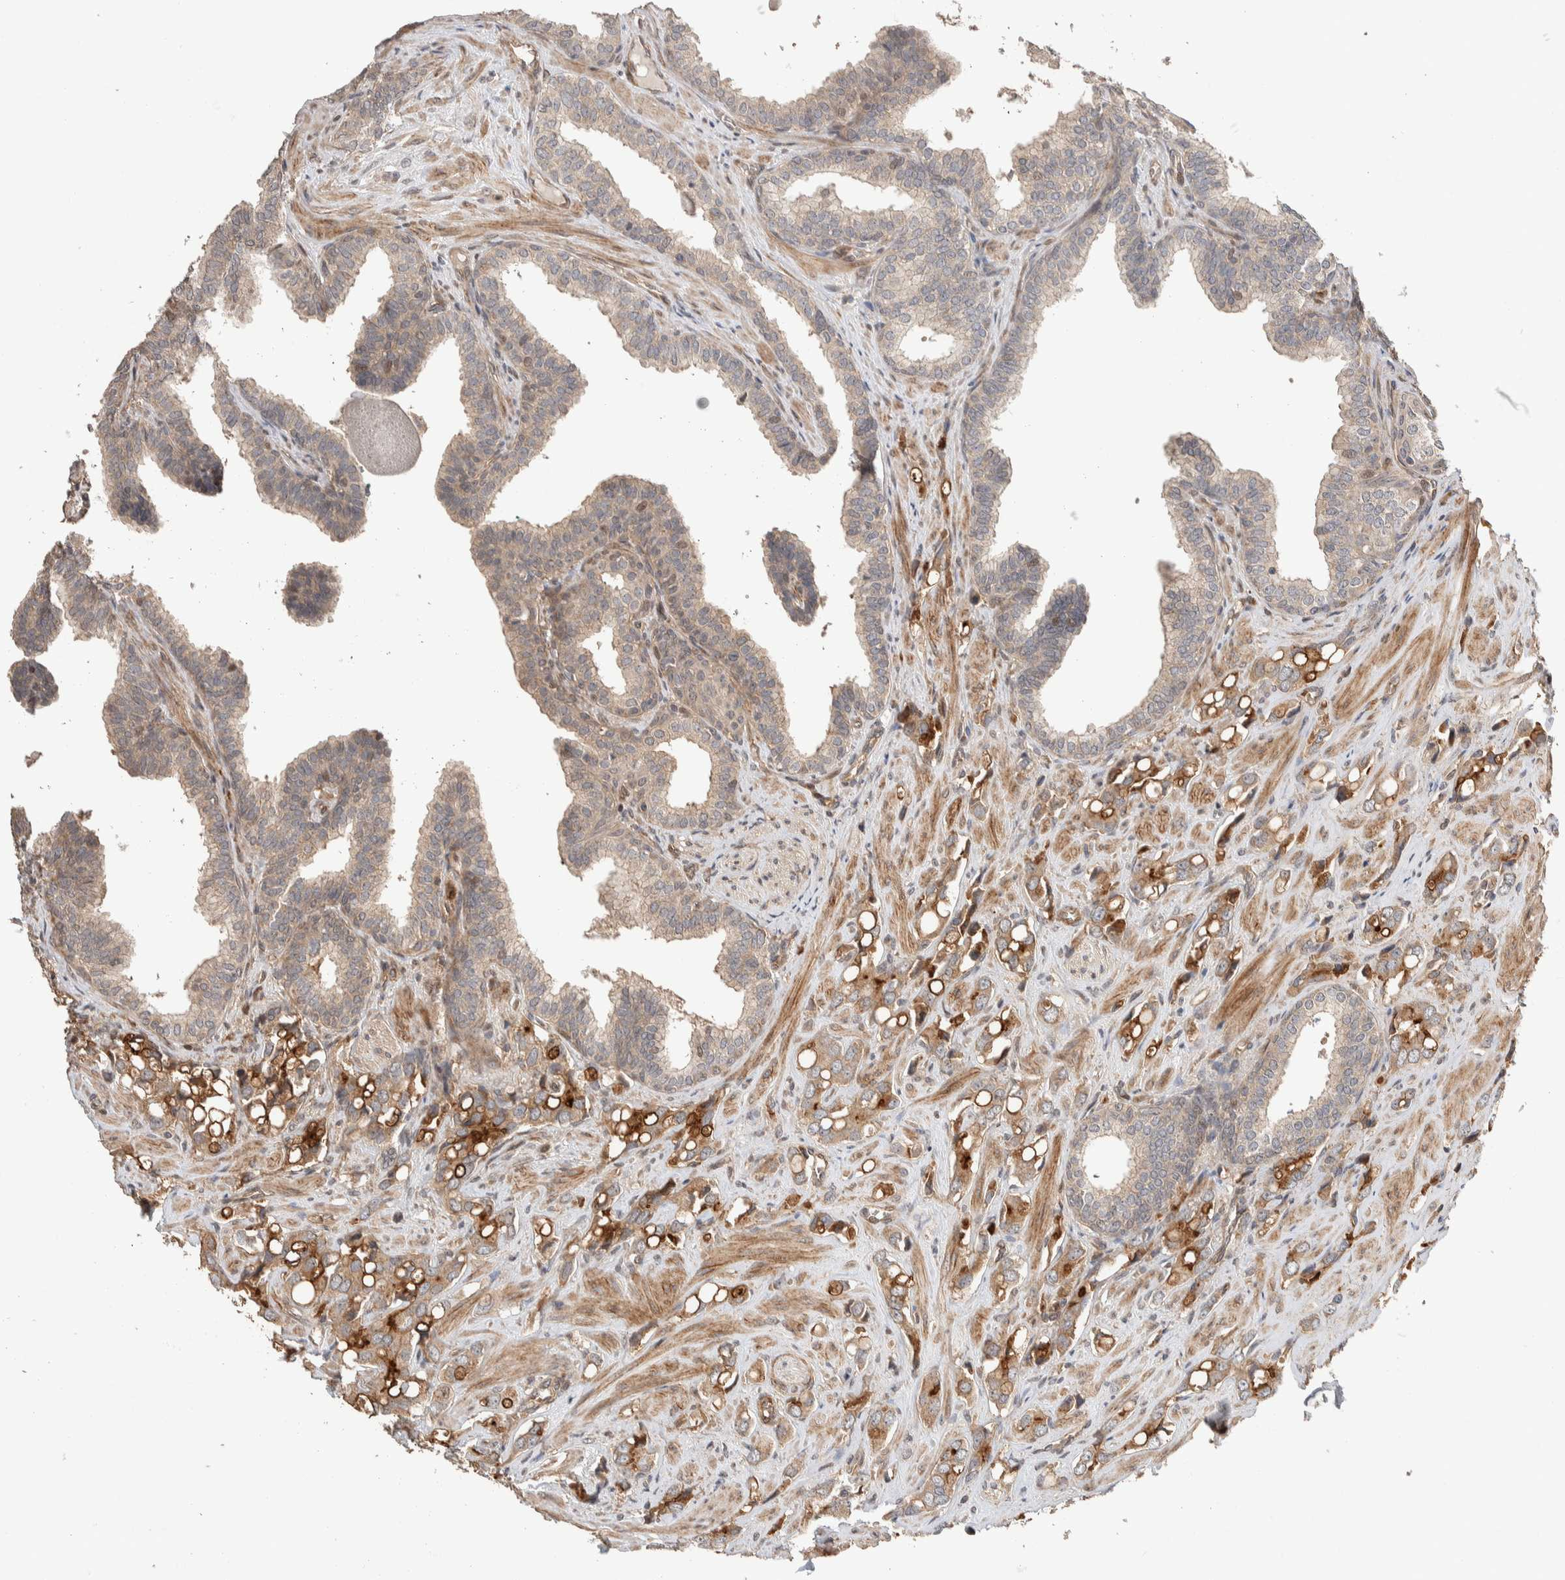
{"staining": {"intensity": "moderate", "quantity": ">75%", "location": "cytoplasmic/membranous"}, "tissue": "prostate cancer", "cell_type": "Tumor cells", "image_type": "cancer", "snomed": [{"axis": "morphology", "description": "Adenocarcinoma, High grade"}, {"axis": "topography", "description": "Prostate"}], "caption": "Immunohistochemical staining of prostate adenocarcinoma (high-grade) reveals medium levels of moderate cytoplasmic/membranous positivity in about >75% of tumor cells.", "gene": "ERC1", "patient": {"sex": "male", "age": 52}}